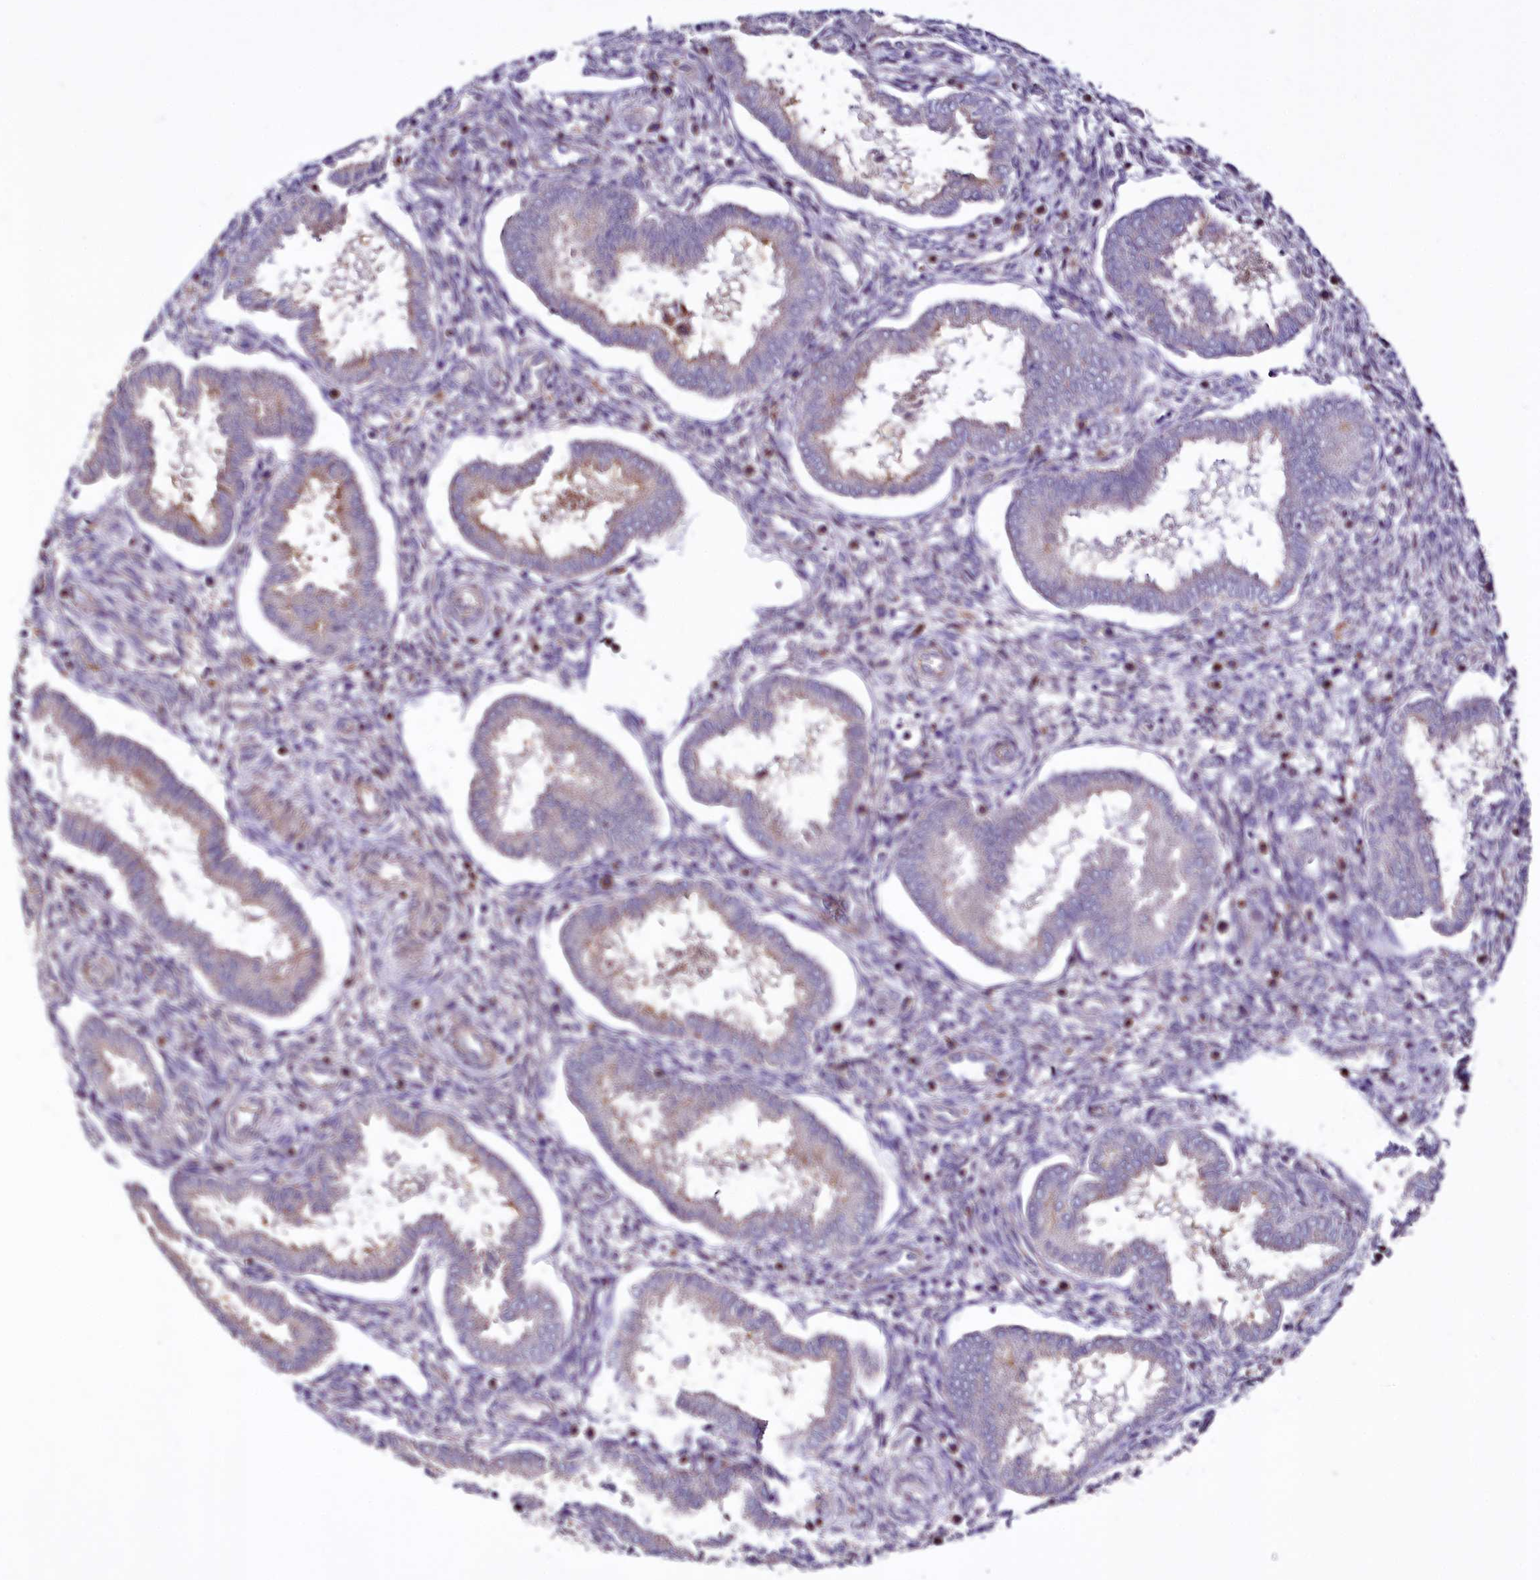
{"staining": {"intensity": "negative", "quantity": "none", "location": "none"}, "tissue": "endometrium", "cell_type": "Cells in endometrial stroma", "image_type": "normal", "snomed": [{"axis": "morphology", "description": "Normal tissue, NOS"}, {"axis": "topography", "description": "Endometrium"}], "caption": "High power microscopy micrograph of an immunohistochemistry histopathology image of benign endometrium, revealing no significant positivity in cells in endometrial stroma. Brightfield microscopy of immunohistochemistry (IHC) stained with DAB (3,3'-diaminobenzidine) (brown) and hematoxylin (blue), captured at high magnification.", "gene": "TTC12", "patient": {"sex": "female", "age": 24}}